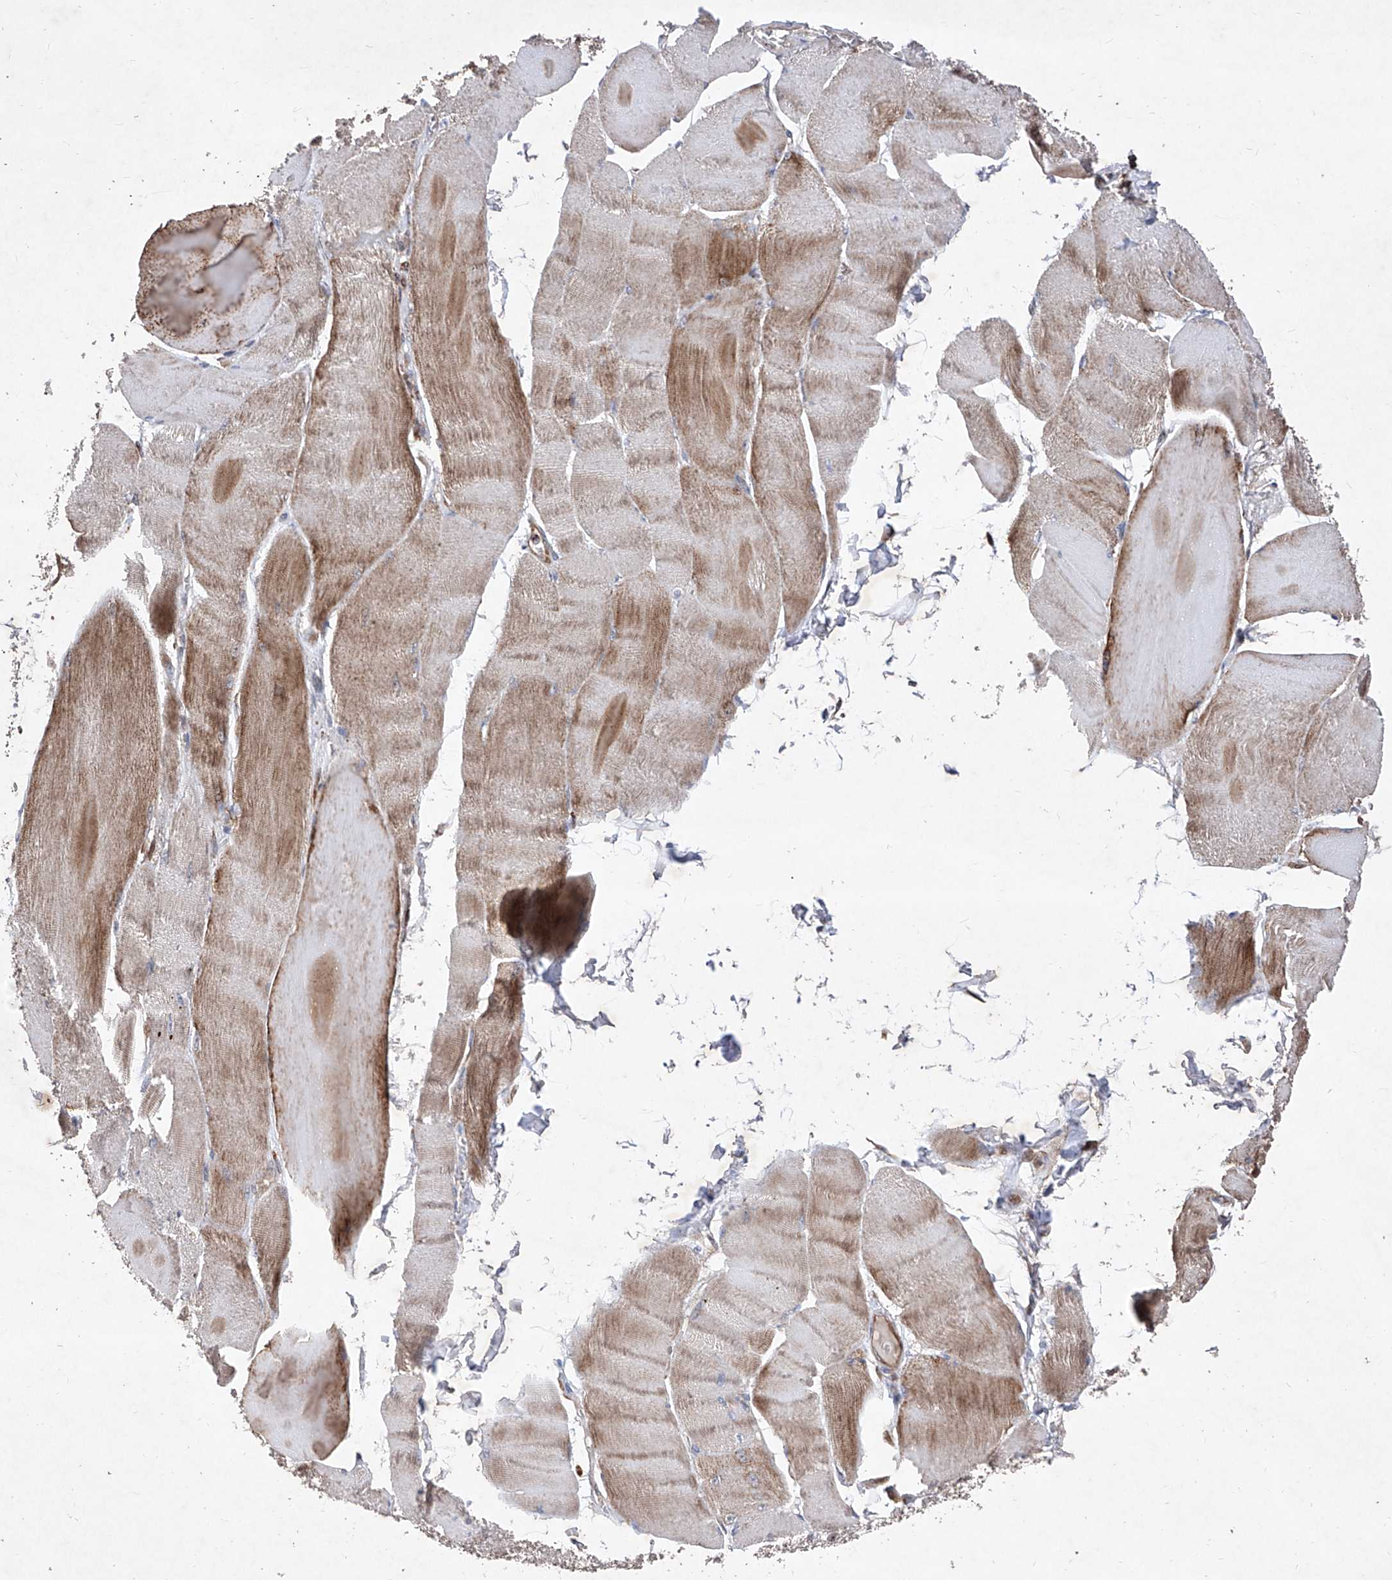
{"staining": {"intensity": "moderate", "quantity": "<25%", "location": "cytoplasmic/membranous"}, "tissue": "skeletal muscle", "cell_type": "Myocytes", "image_type": "normal", "snomed": [{"axis": "morphology", "description": "Normal tissue, NOS"}, {"axis": "morphology", "description": "Basal cell carcinoma"}, {"axis": "topography", "description": "Skeletal muscle"}], "caption": "Human skeletal muscle stained with a brown dye reveals moderate cytoplasmic/membranous positive positivity in approximately <25% of myocytes.", "gene": "SEMA6A", "patient": {"sex": "female", "age": 64}}